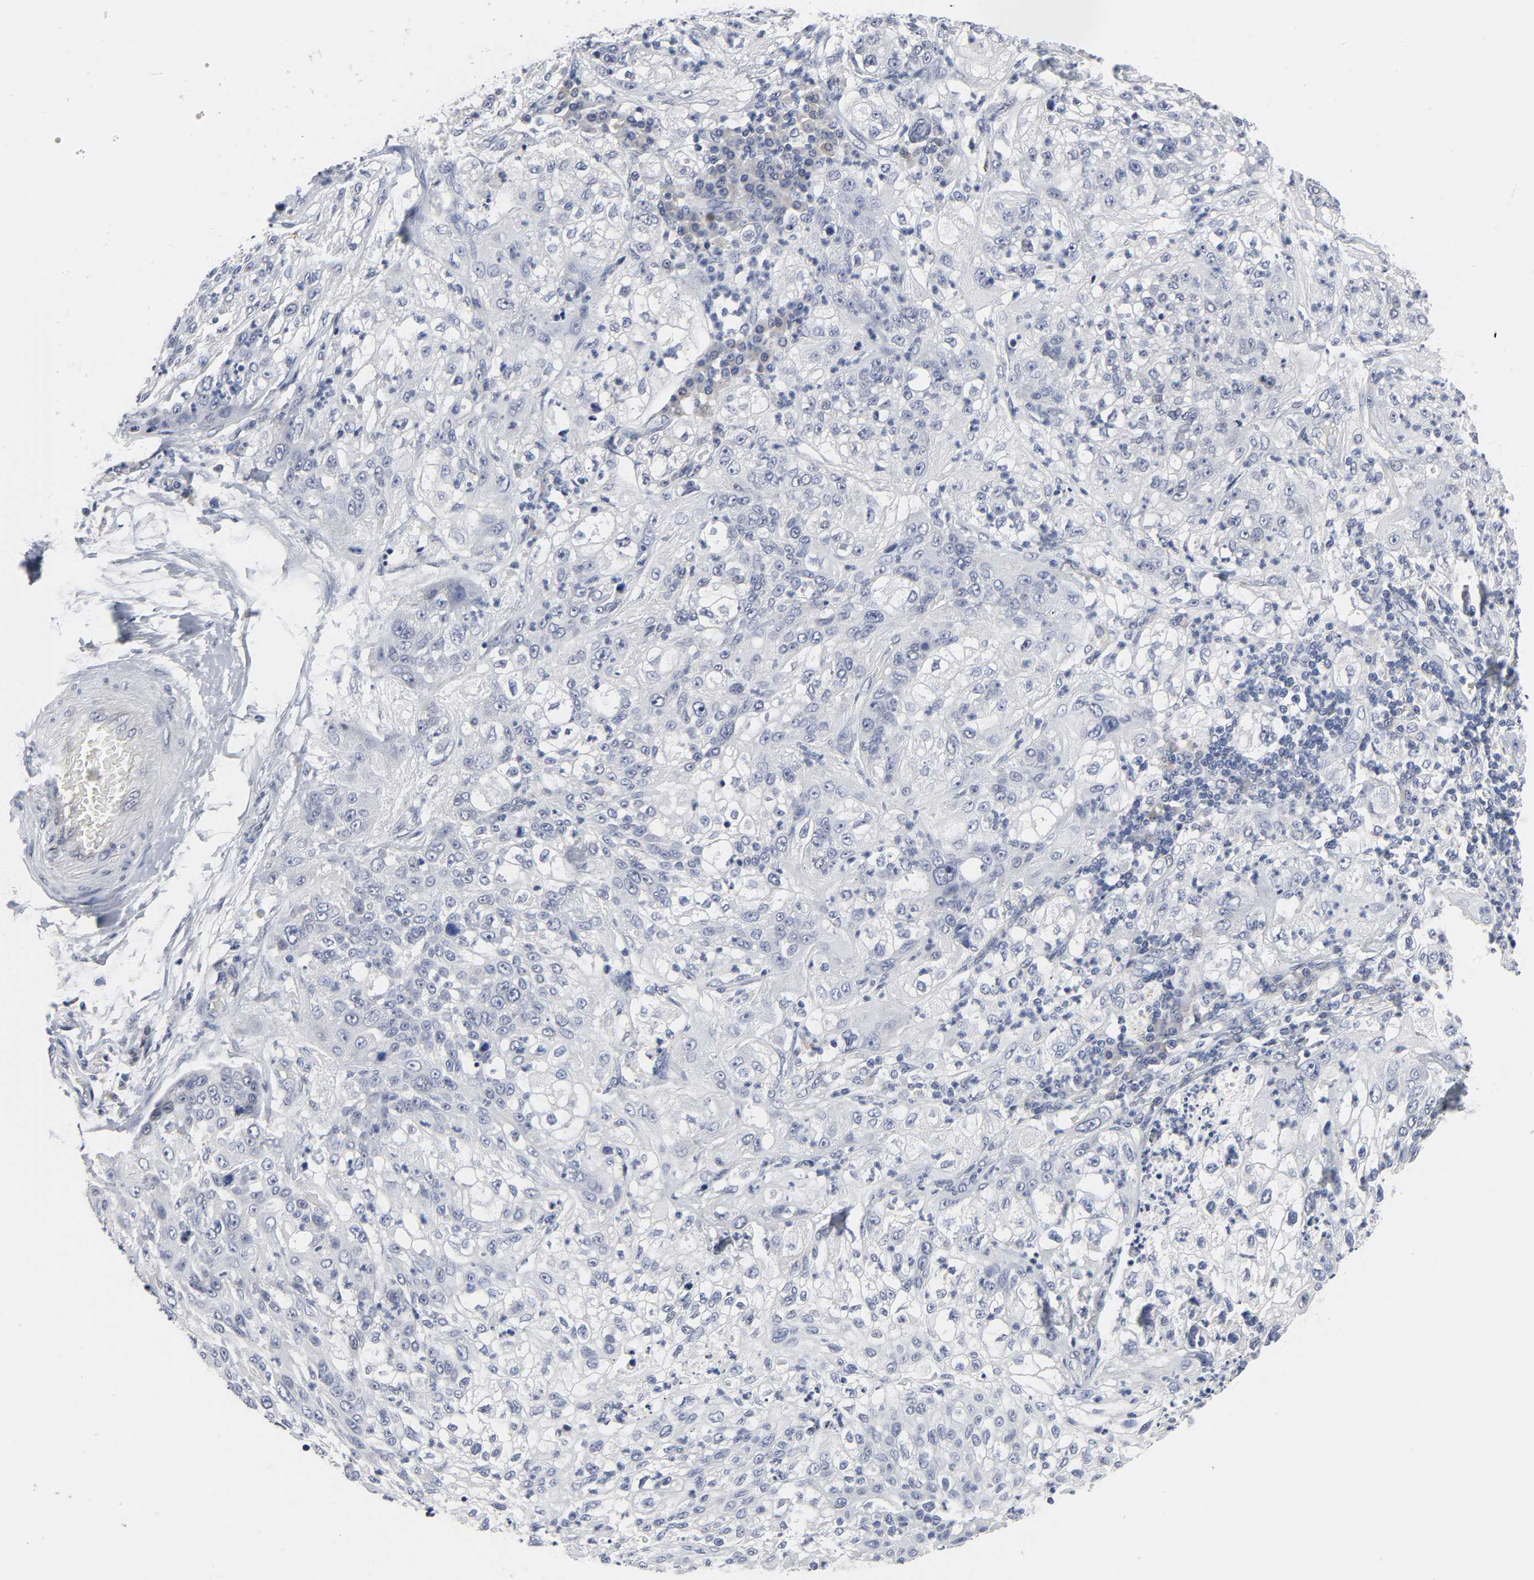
{"staining": {"intensity": "negative", "quantity": "none", "location": "none"}, "tissue": "lung cancer", "cell_type": "Tumor cells", "image_type": "cancer", "snomed": [{"axis": "morphology", "description": "Inflammation, NOS"}, {"axis": "morphology", "description": "Squamous cell carcinoma, NOS"}, {"axis": "topography", "description": "Lymph node"}, {"axis": "topography", "description": "Soft tissue"}, {"axis": "topography", "description": "Lung"}], "caption": "There is no significant expression in tumor cells of squamous cell carcinoma (lung).", "gene": "SALL2", "patient": {"sex": "male", "age": 66}}